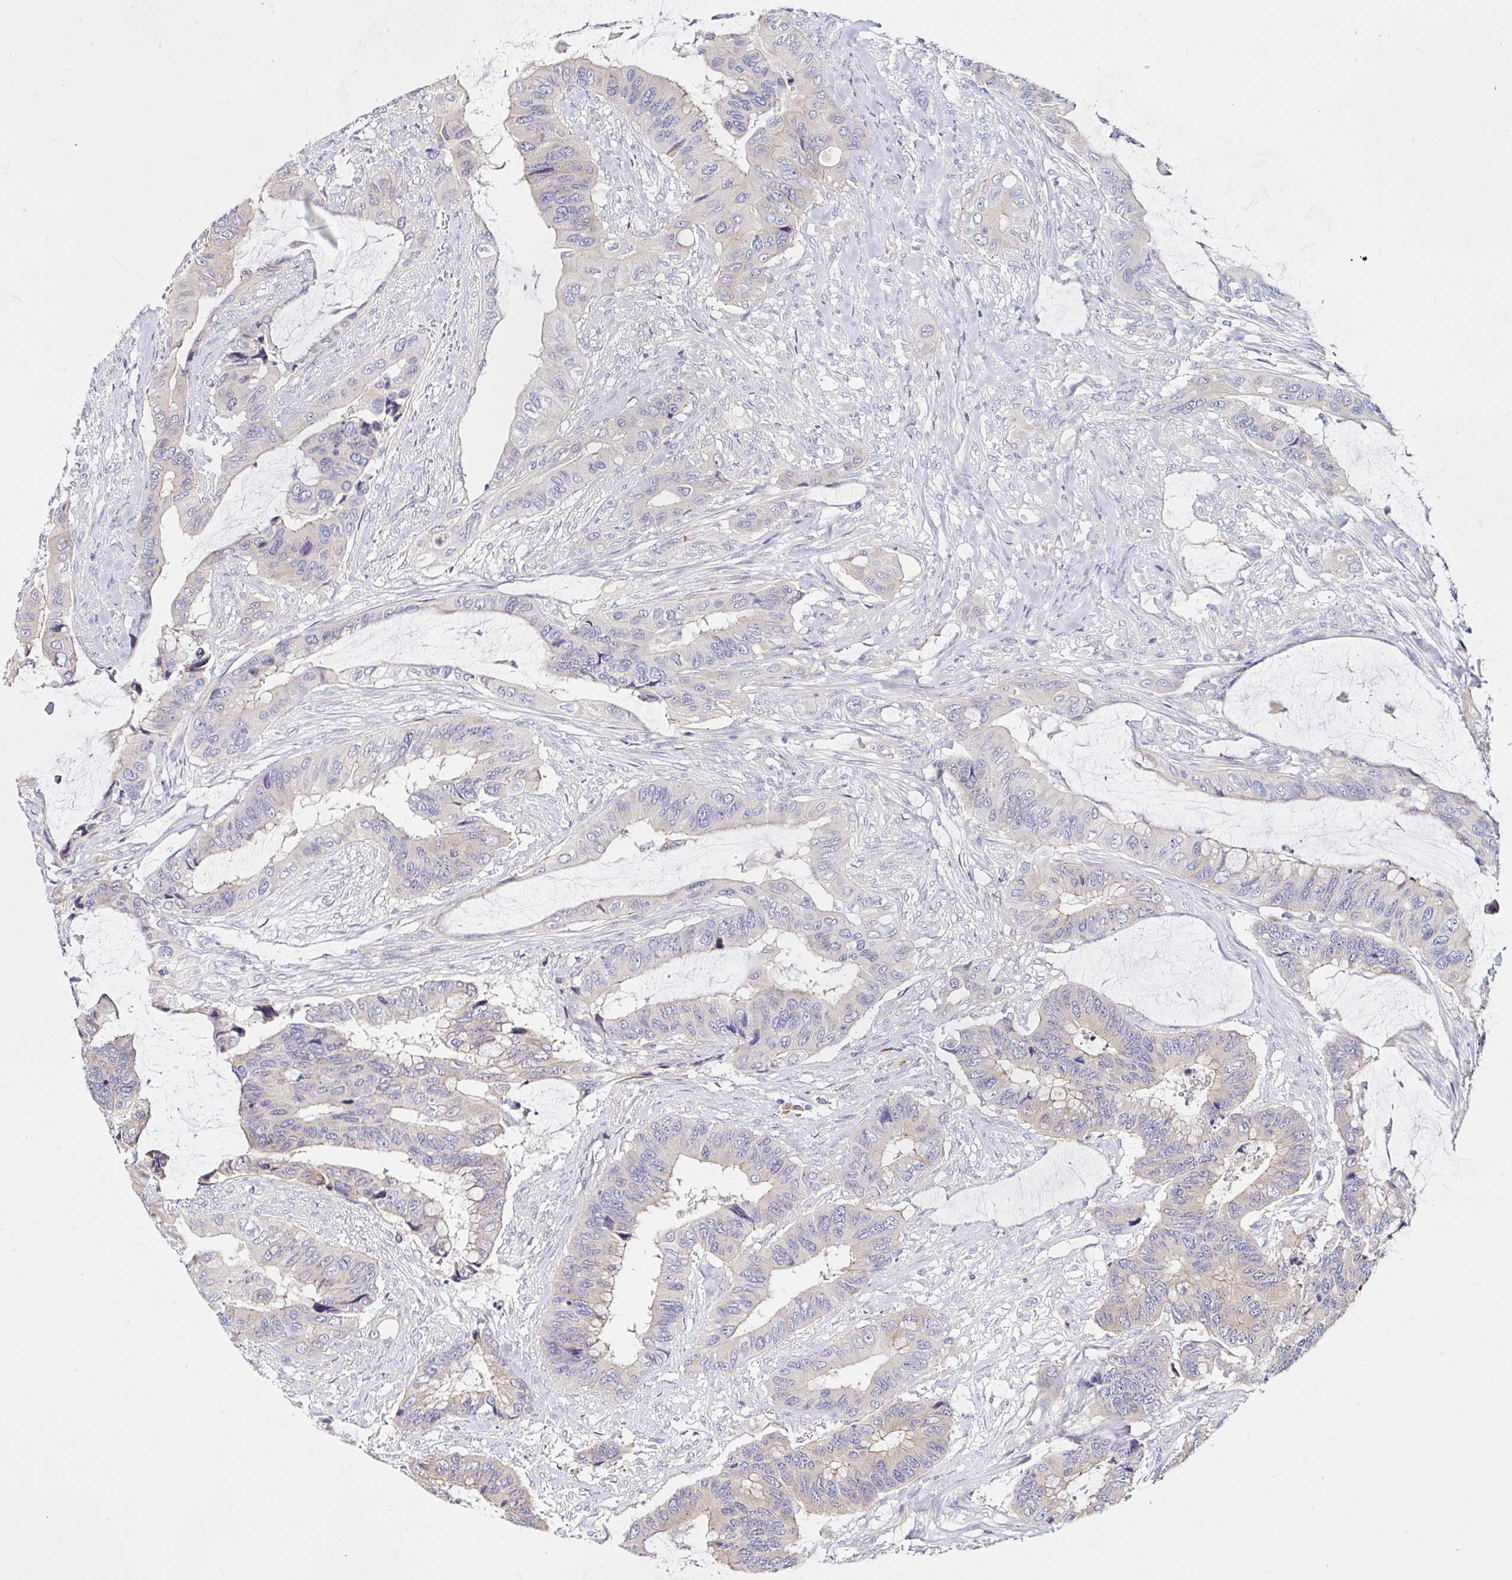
{"staining": {"intensity": "weak", "quantity": "25%-75%", "location": "cytoplasmic/membranous"}, "tissue": "colorectal cancer", "cell_type": "Tumor cells", "image_type": "cancer", "snomed": [{"axis": "morphology", "description": "Adenocarcinoma, NOS"}, {"axis": "topography", "description": "Rectum"}], "caption": "Colorectal cancer stained for a protein (brown) exhibits weak cytoplasmic/membranous positive staining in approximately 25%-75% of tumor cells.", "gene": "VSIG2", "patient": {"sex": "female", "age": 59}}